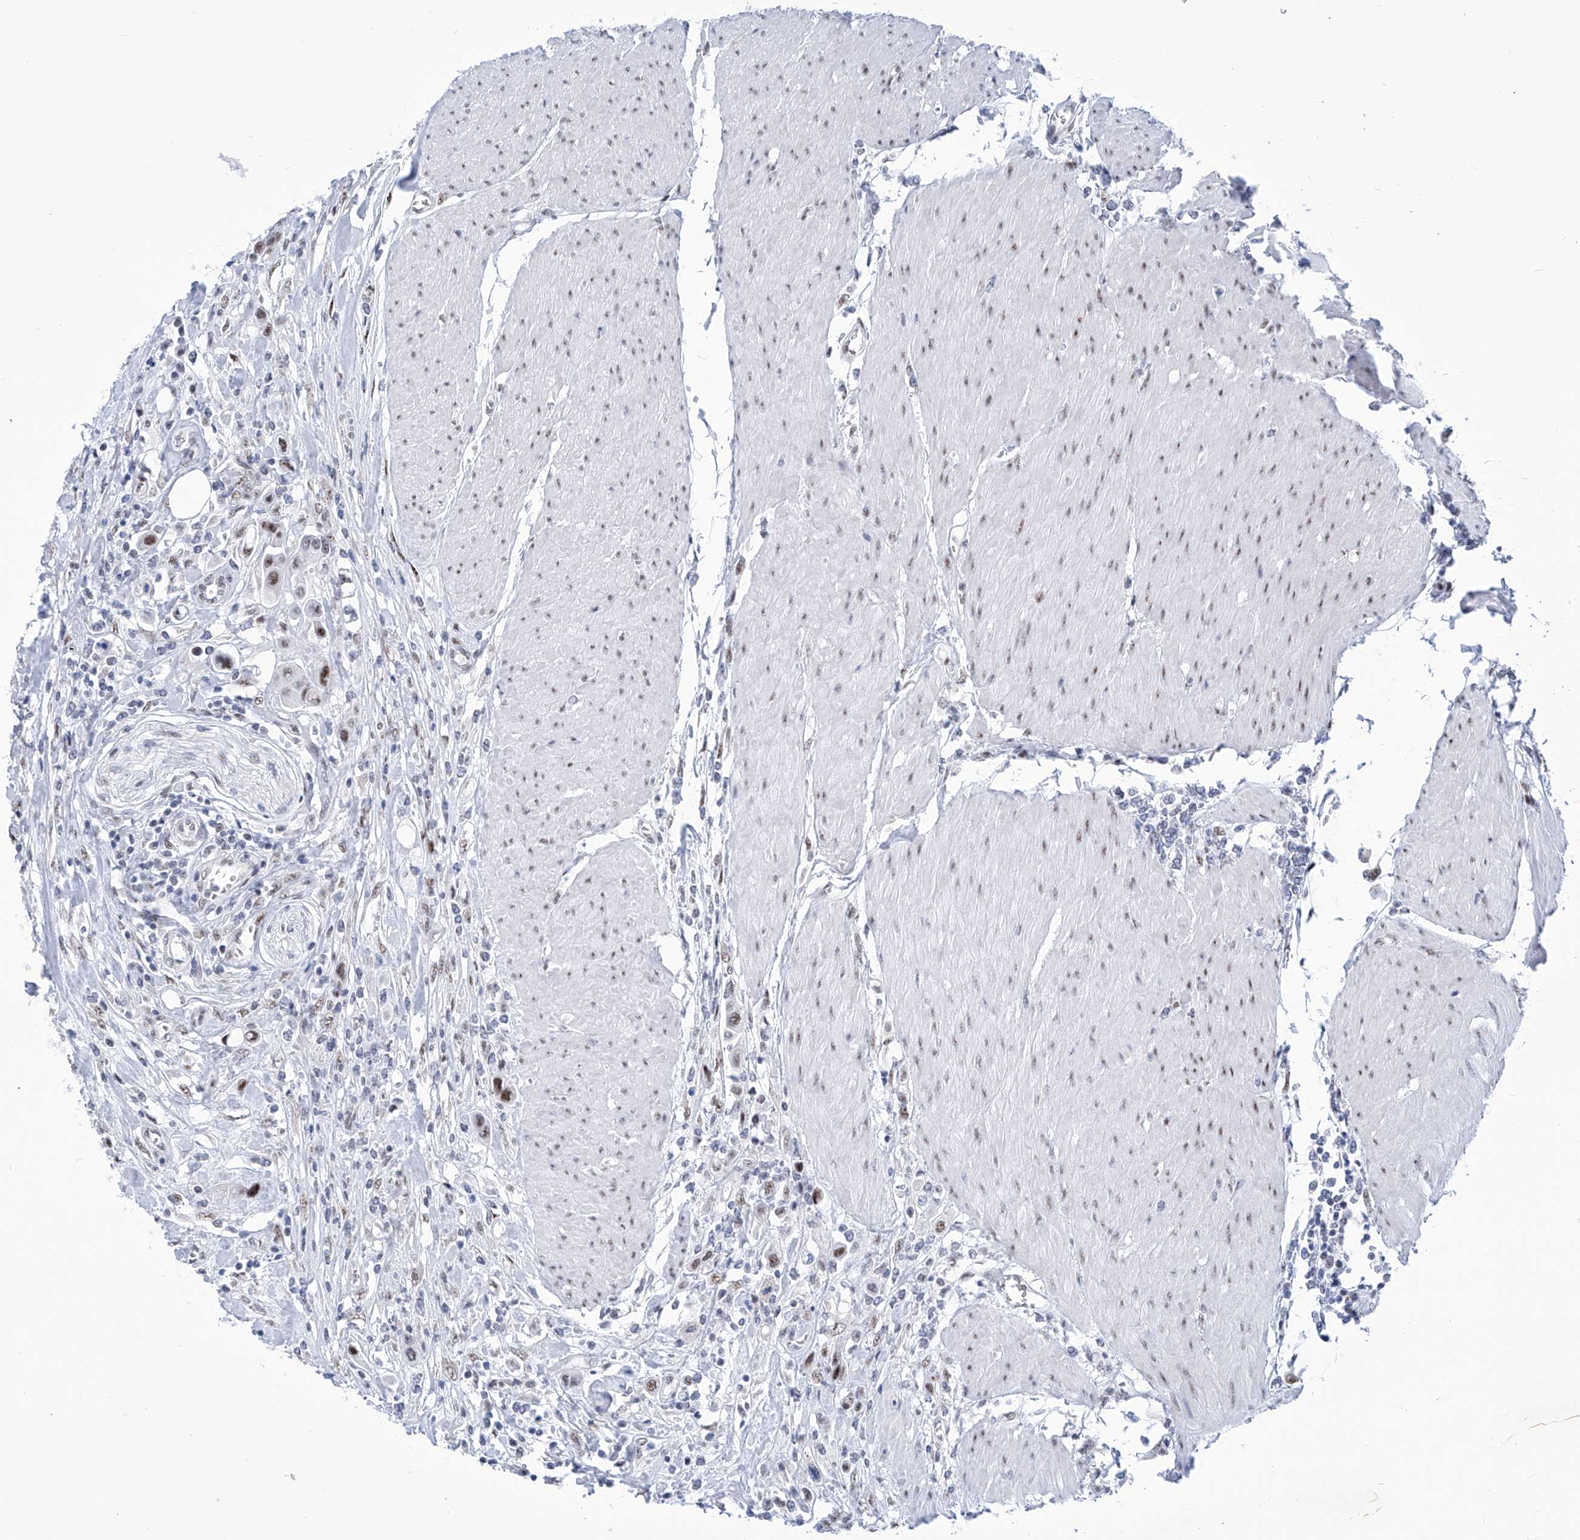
{"staining": {"intensity": "moderate", "quantity": "25%-75%", "location": "nuclear"}, "tissue": "urothelial cancer", "cell_type": "Tumor cells", "image_type": "cancer", "snomed": [{"axis": "morphology", "description": "Urothelial carcinoma, High grade"}, {"axis": "topography", "description": "Urinary bladder"}], "caption": "Immunohistochemical staining of human urothelial cancer displays moderate nuclear protein positivity in approximately 25%-75% of tumor cells.", "gene": "SART1", "patient": {"sex": "male", "age": 50}}